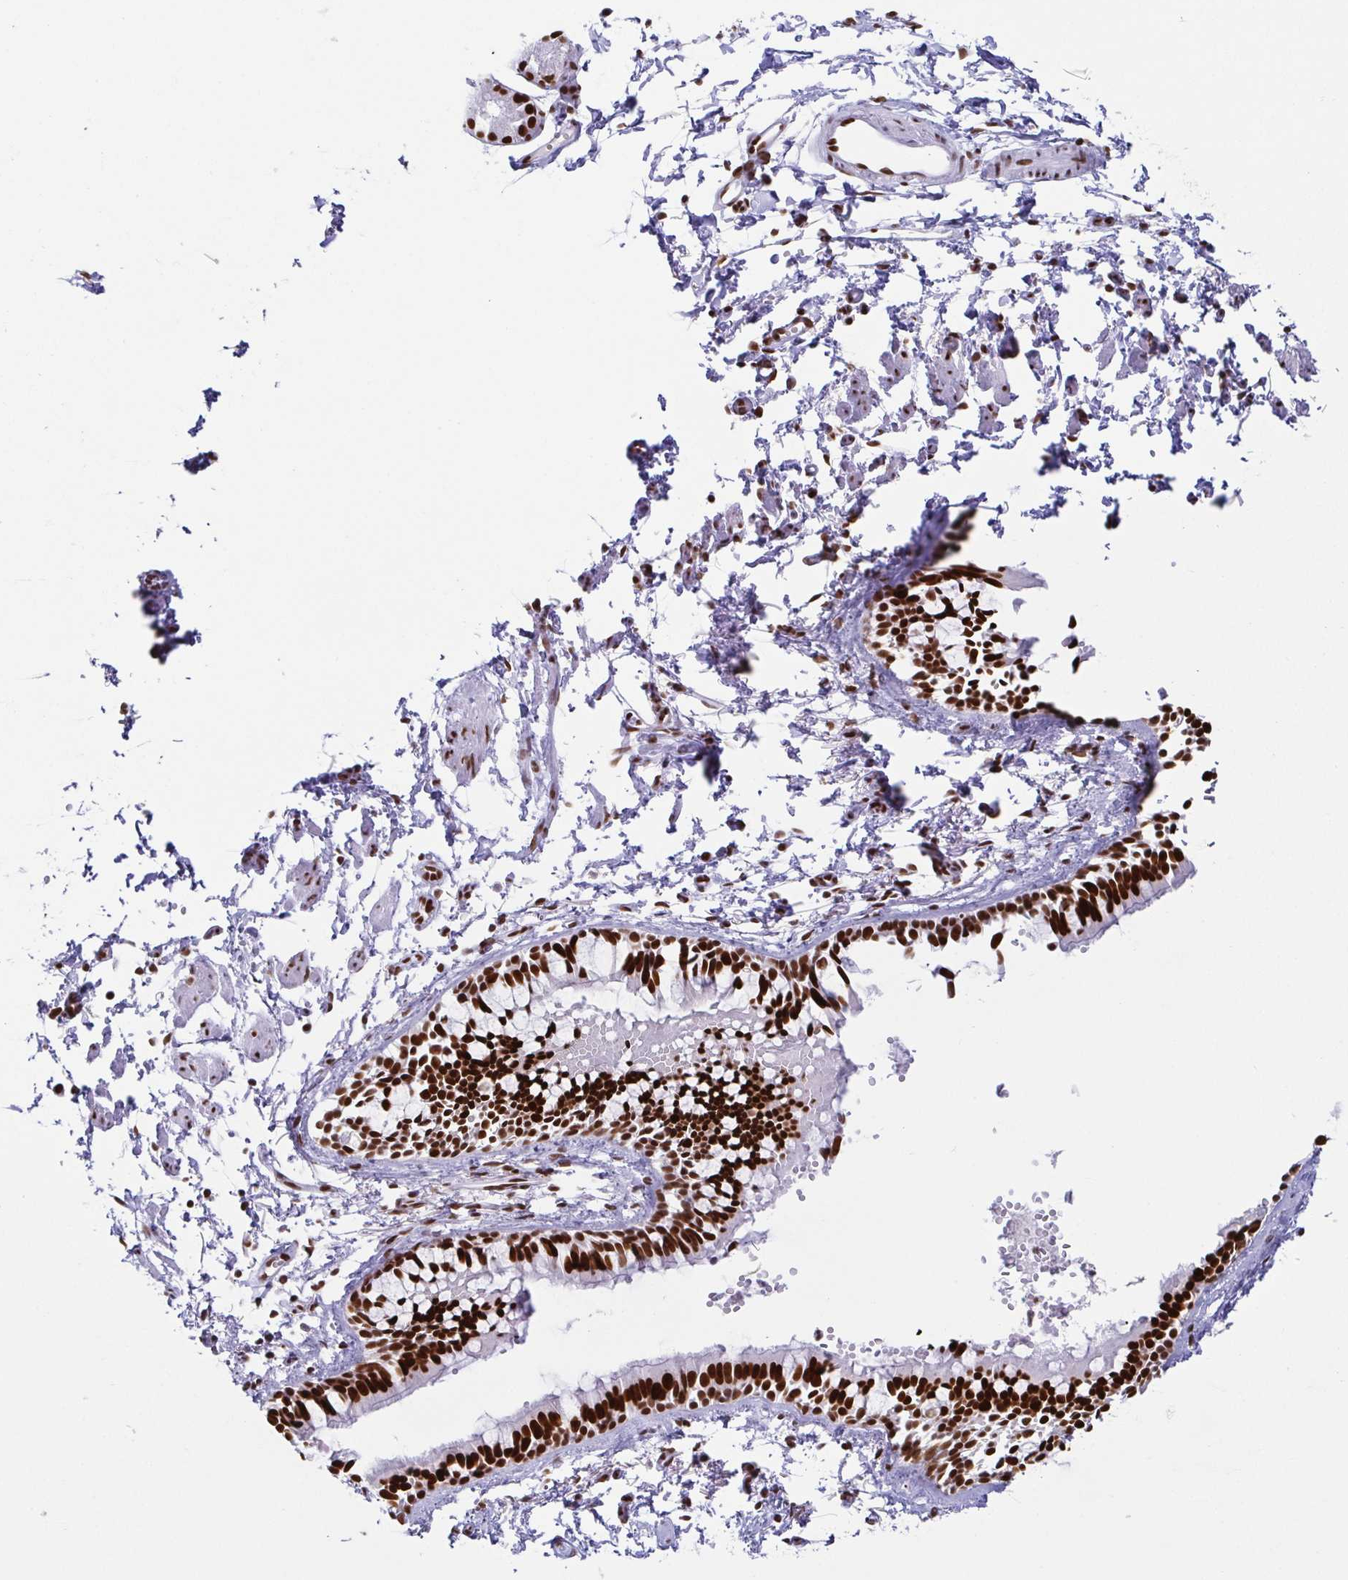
{"staining": {"intensity": "strong", "quantity": ">75%", "location": "nuclear"}, "tissue": "bronchus", "cell_type": "Respiratory epithelial cells", "image_type": "normal", "snomed": [{"axis": "morphology", "description": "Normal tissue, NOS"}, {"axis": "topography", "description": "Bronchus"}], "caption": "Bronchus stained with a protein marker shows strong staining in respiratory epithelial cells.", "gene": "EWSR1", "patient": {"sex": "female", "age": 59}}